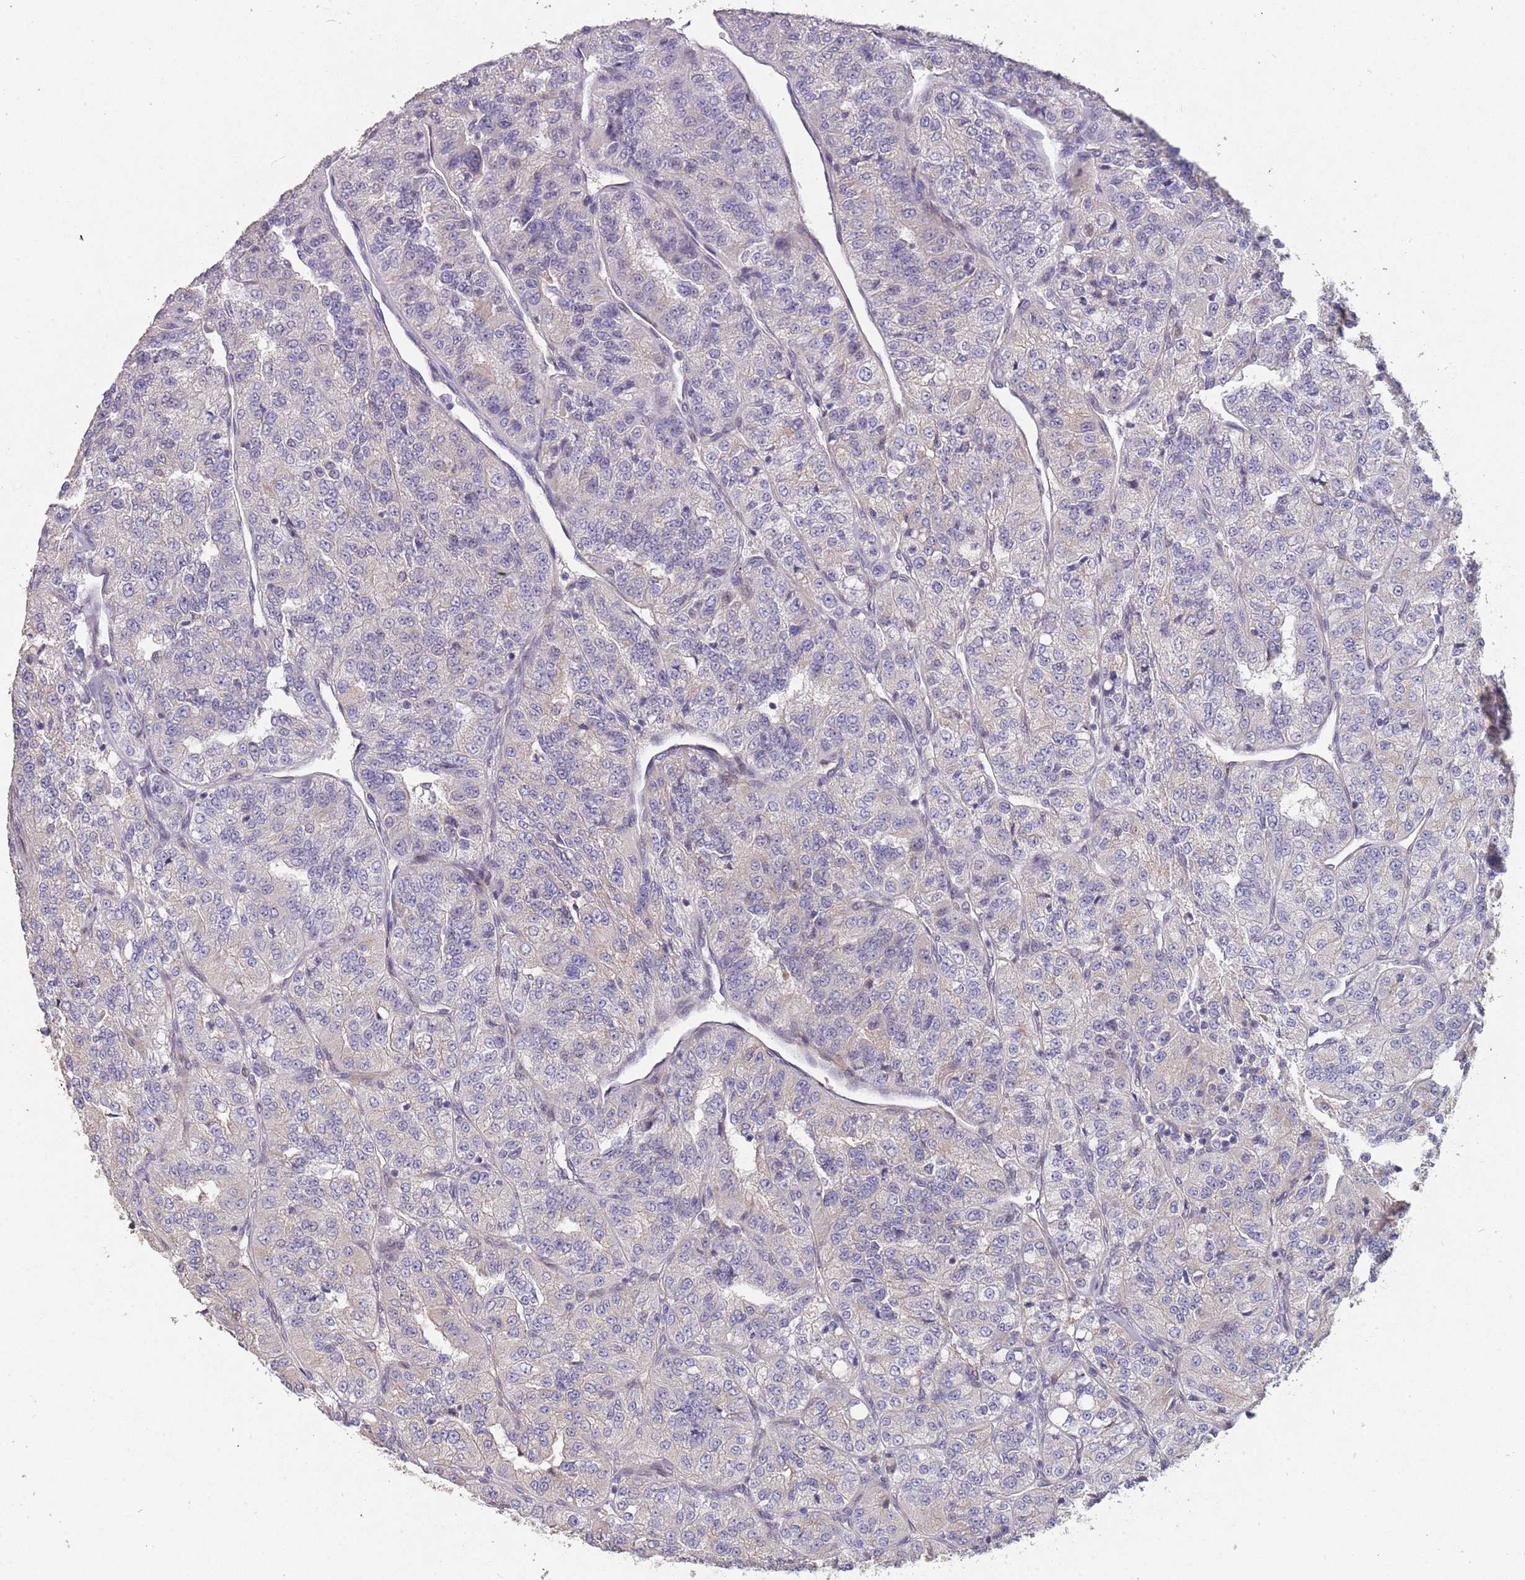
{"staining": {"intensity": "negative", "quantity": "none", "location": "none"}, "tissue": "renal cancer", "cell_type": "Tumor cells", "image_type": "cancer", "snomed": [{"axis": "morphology", "description": "Adenocarcinoma, NOS"}, {"axis": "topography", "description": "Kidney"}], "caption": "A photomicrograph of human renal cancer (adenocarcinoma) is negative for staining in tumor cells.", "gene": "ZNF639", "patient": {"sex": "female", "age": 63}}